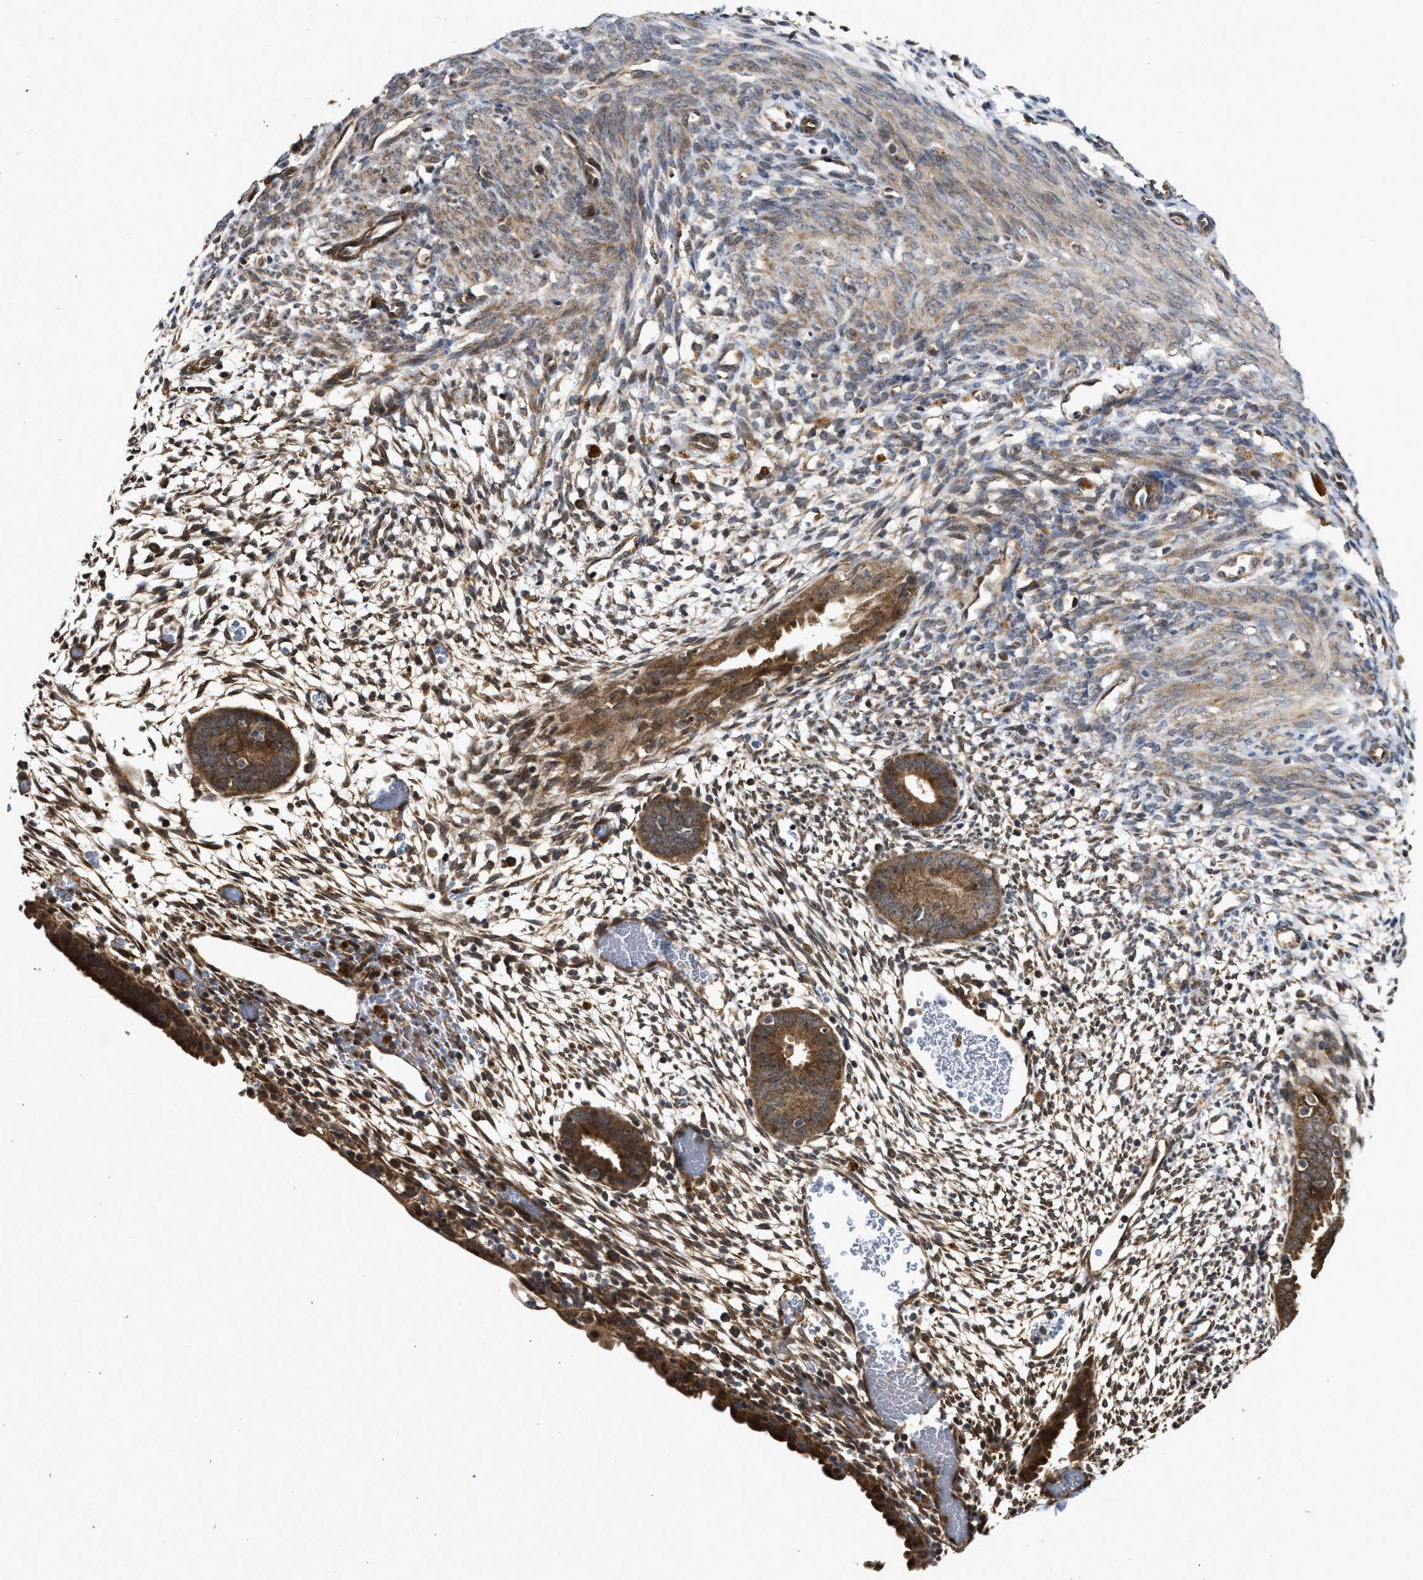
{"staining": {"intensity": "moderate", "quantity": "25%-75%", "location": "cytoplasmic/membranous"}, "tissue": "endometrium", "cell_type": "Cells in endometrial stroma", "image_type": "normal", "snomed": [{"axis": "morphology", "description": "Normal tissue, NOS"}, {"axis": "morphology", "description": "Atrophy, NOS"}, {"axis": "topography", "description": "Uterus"}, {"axis": "topography", "description": "Endometrium"}], "caption": "Normal endometrium displays moderate cytoplasmic/membranous positivity in approximately 25%-75% of cells in endometrial stroma Using DAB (3,3'-diaminobenzidine) (brown) and hematoxylin (blue) stains, captured at high magnification using brightfield microscopy..", "gene": "CFLAR", "patient": {"sex": "female", "age": 68}}